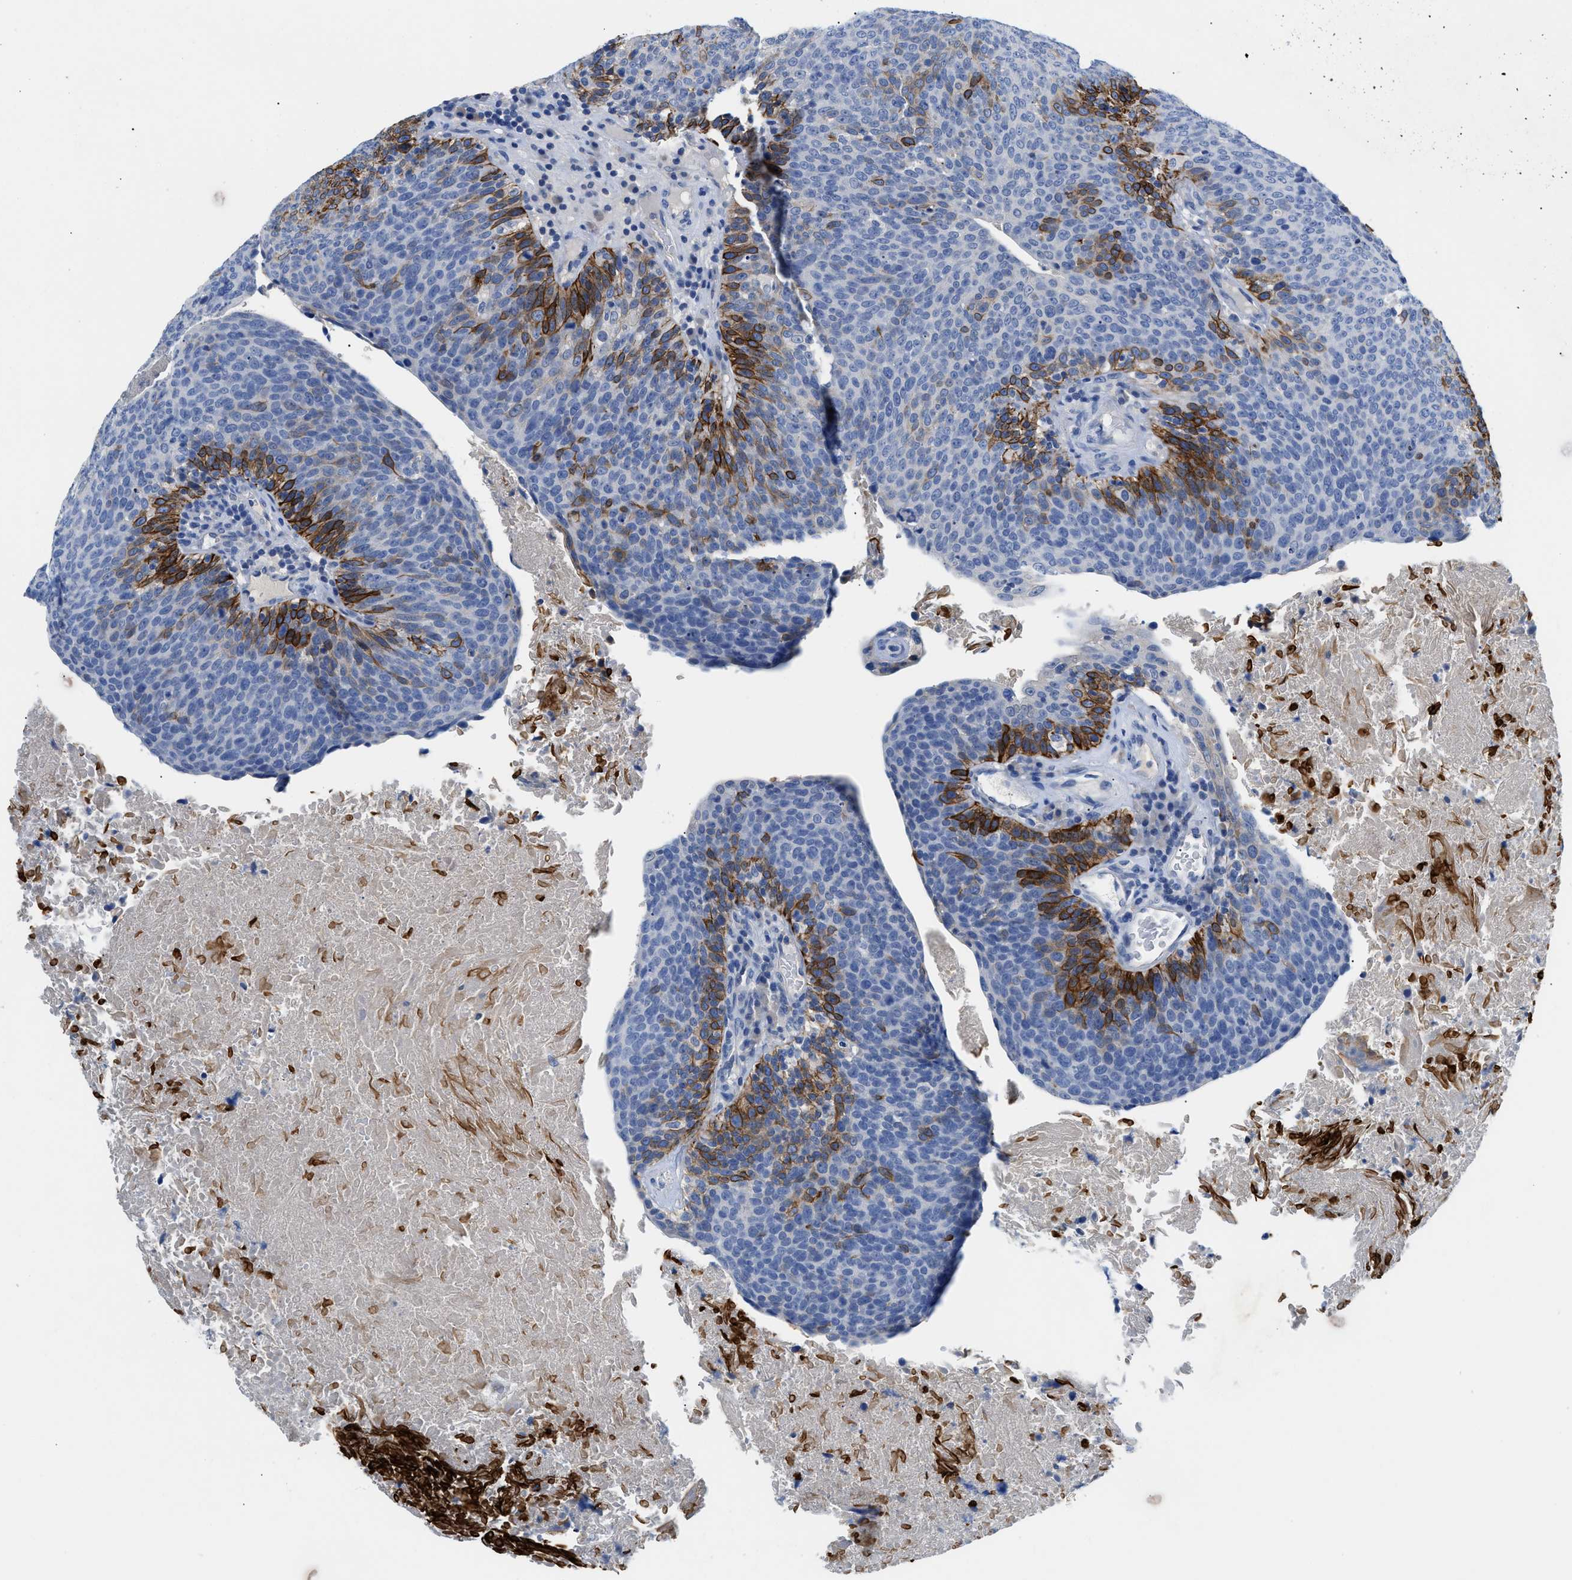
{"staining": {"intensity": "strong", "quantity": "<25%", "location": "cytoplasmic/membranous"}, "tissue": "head and neck cancer", "cell_type": "Tumor cells", "image_type": "cancer", "snomed": [{"axis": "morphology", "description": "Squamous cell carcinoma, NOS"}, {"axis": "morphology", "description": "Squamous cell carcinoma, metastatic, NOS"}, {"axis": "topography", "description": "Lymph node"}, {"axis": "topography", "description": "Head-Neck"}], "caption": "Immunohistochemistry image of neoplastic tissue: human metastatic squamous cell carcinoma (head and neck) stained using immunohistochemistry (IHC) demonstrates medium levels of strong protein expression localized specifically in the cytoplasmic/membranous of tumor cells, appearing as a cytoplasmic/membranous brown color.", "gene": "SLC10A6", "patient": {"sex": "male", "age": 62}}